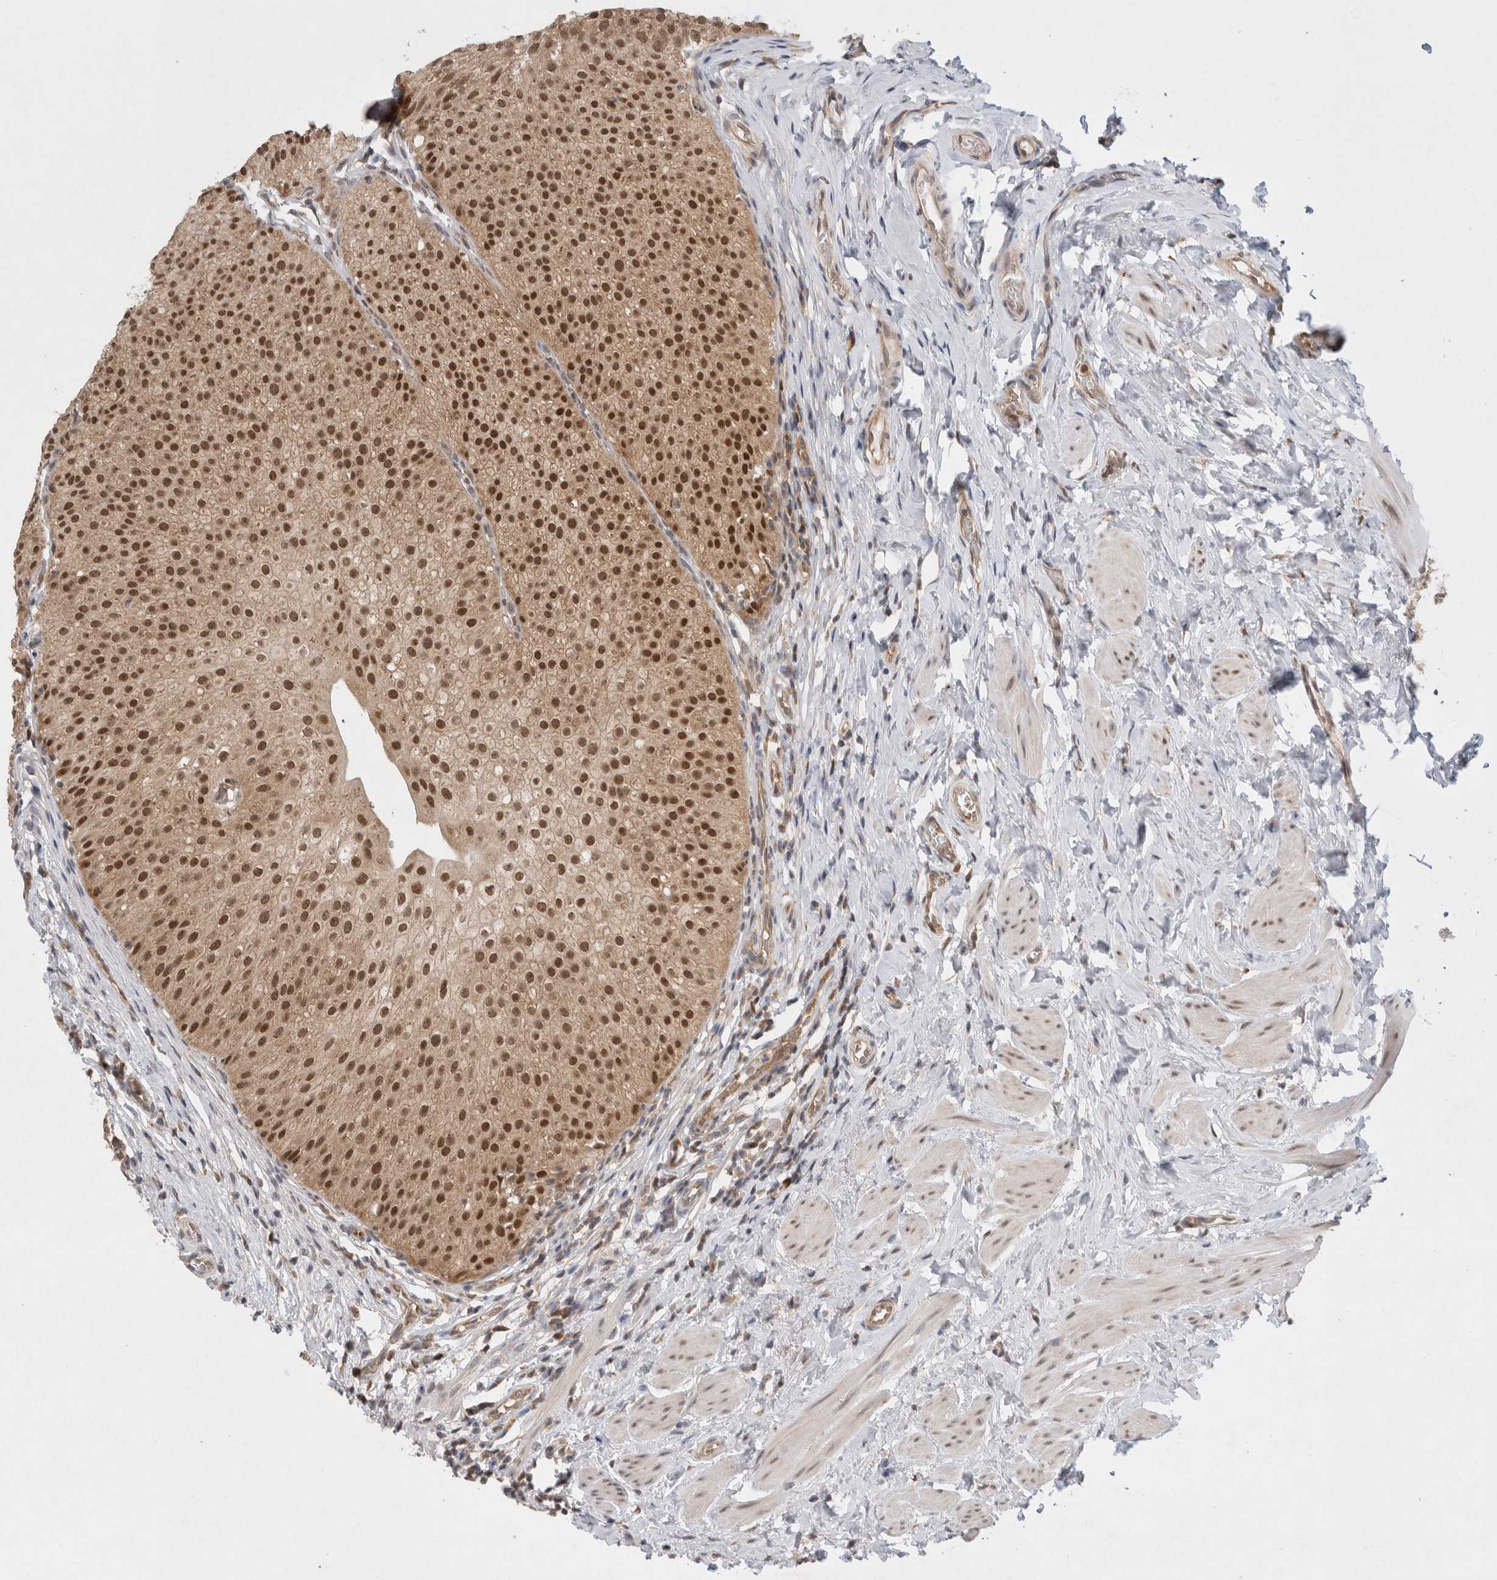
{"staining": {"intensity": "strong", "quantity": ">75%", "location": "nuclear"}, "tissue": "urothelial cancer", "cell_type": "Tumor cells", "image_type": "cancer", "snomed": [{"axis": "morphology", "description": "Normal tissue, NOS"}, {"axis": "morphology", "description": "Urothelial carcinoma, Low grade"}, {"axis": "topography", "description": "Smooth muscle"}, {"axis": "topography", "description": "Urinary bladder"}], "caption": "About >75% of tumor cells in urothelial carcinoma (low-grade) exhibit strong nuclear protein expression as visualized by brown immunohistochemical staining.", "gene": "EIF3E", "patient": {"sex": "male", "age": 60}}